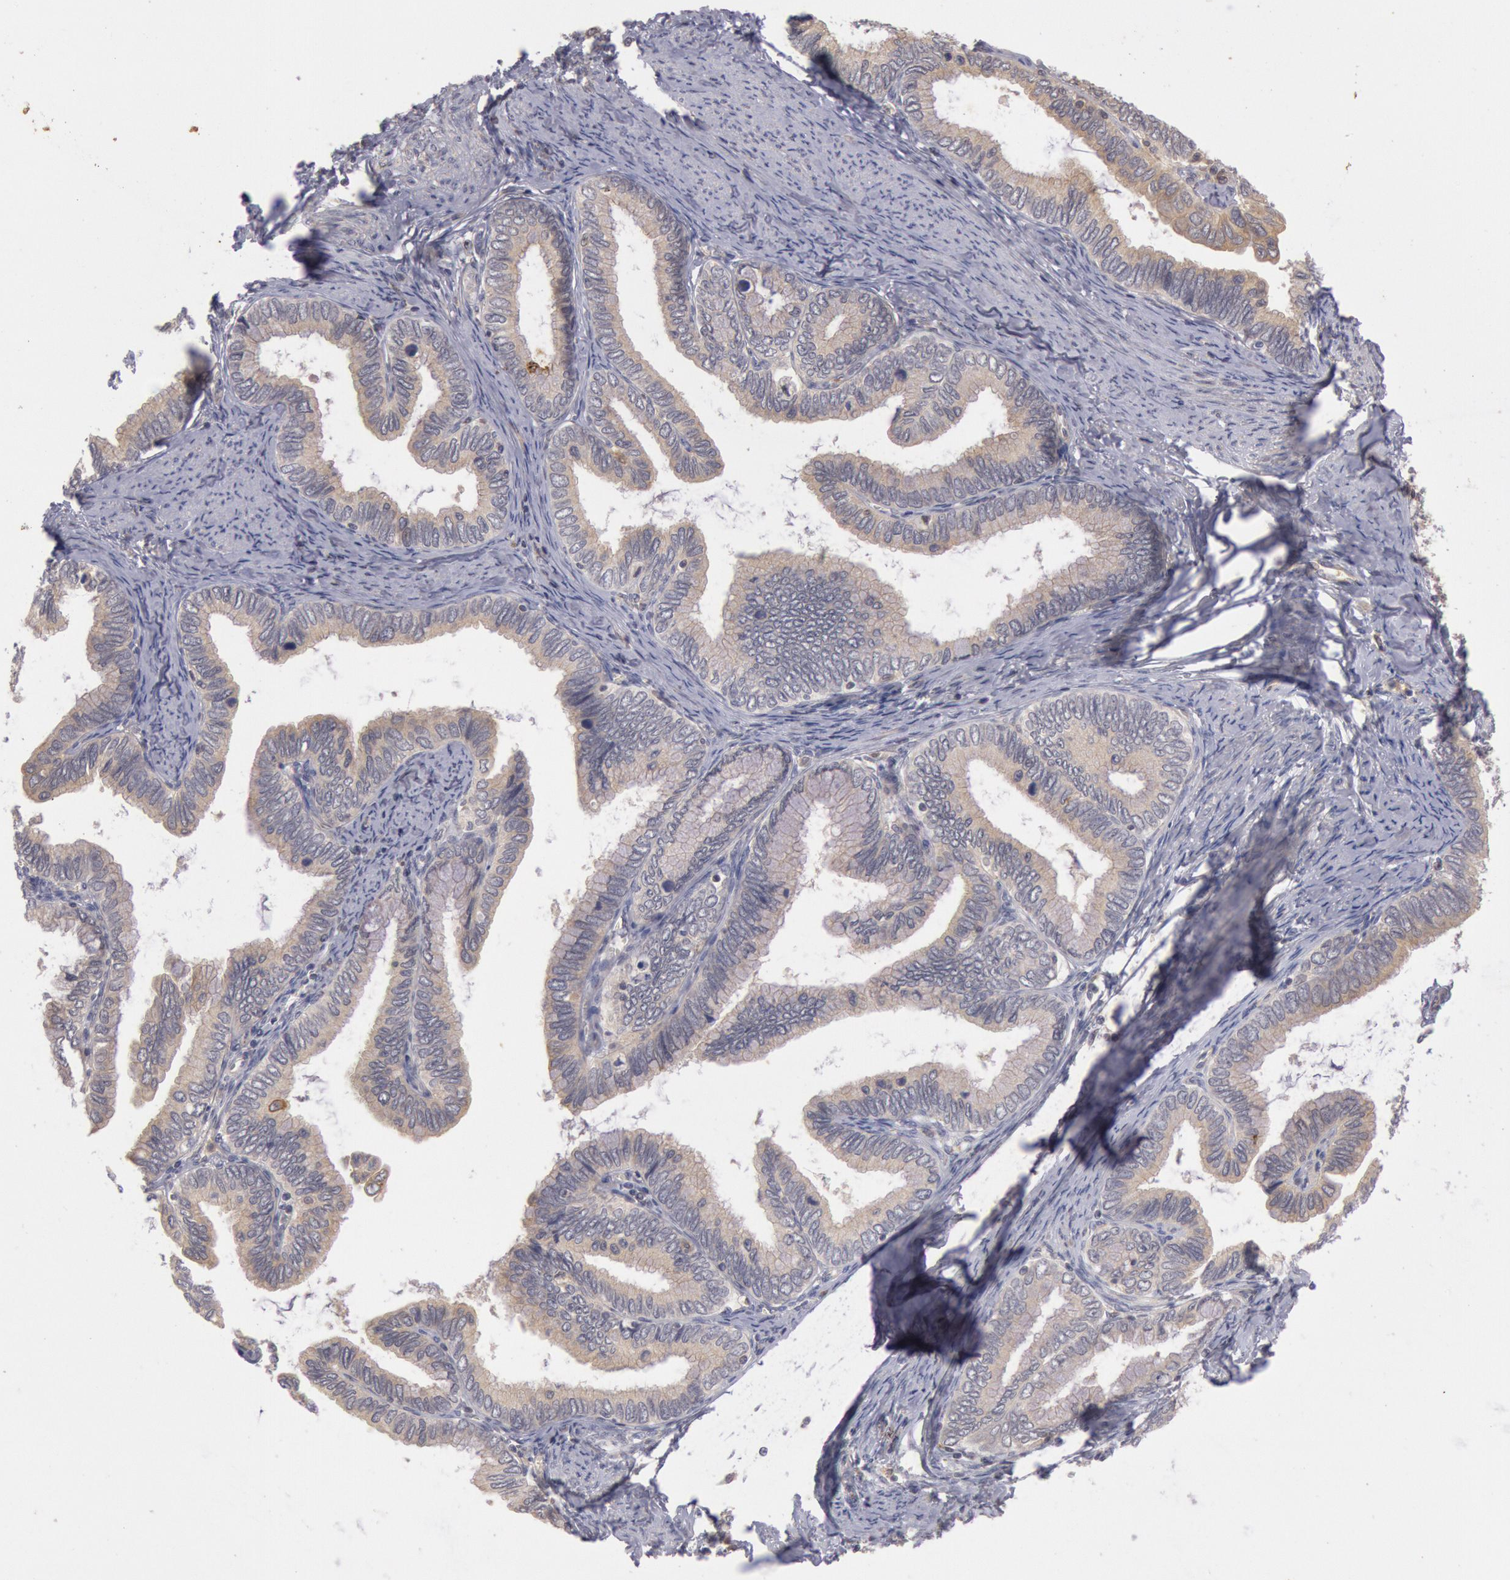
{"staining": {"intensity": "moderate", "quantity": ">75%", "location": "cytoplasmic/membranous"}, "tissue": "cervical cancer", "cell_type": "Tumor cells", "image_type": "cancer", "snomed": [{"axis": "morphology", "description": "Adenocarcinoma, NOS"}, {"axis": "topography", "description": "Cervix"}], "caption": "This photomicrograph exhibits cervical cancer stained with immunohistochemistry to label a protein in brown. The cytoplasmic/membranous of tumor cells show moderate positivity for the protein. Nuclei are counter-stained blue.", "gene": "PLA2G6", "patient": {"sex": "female", "age": 49}}